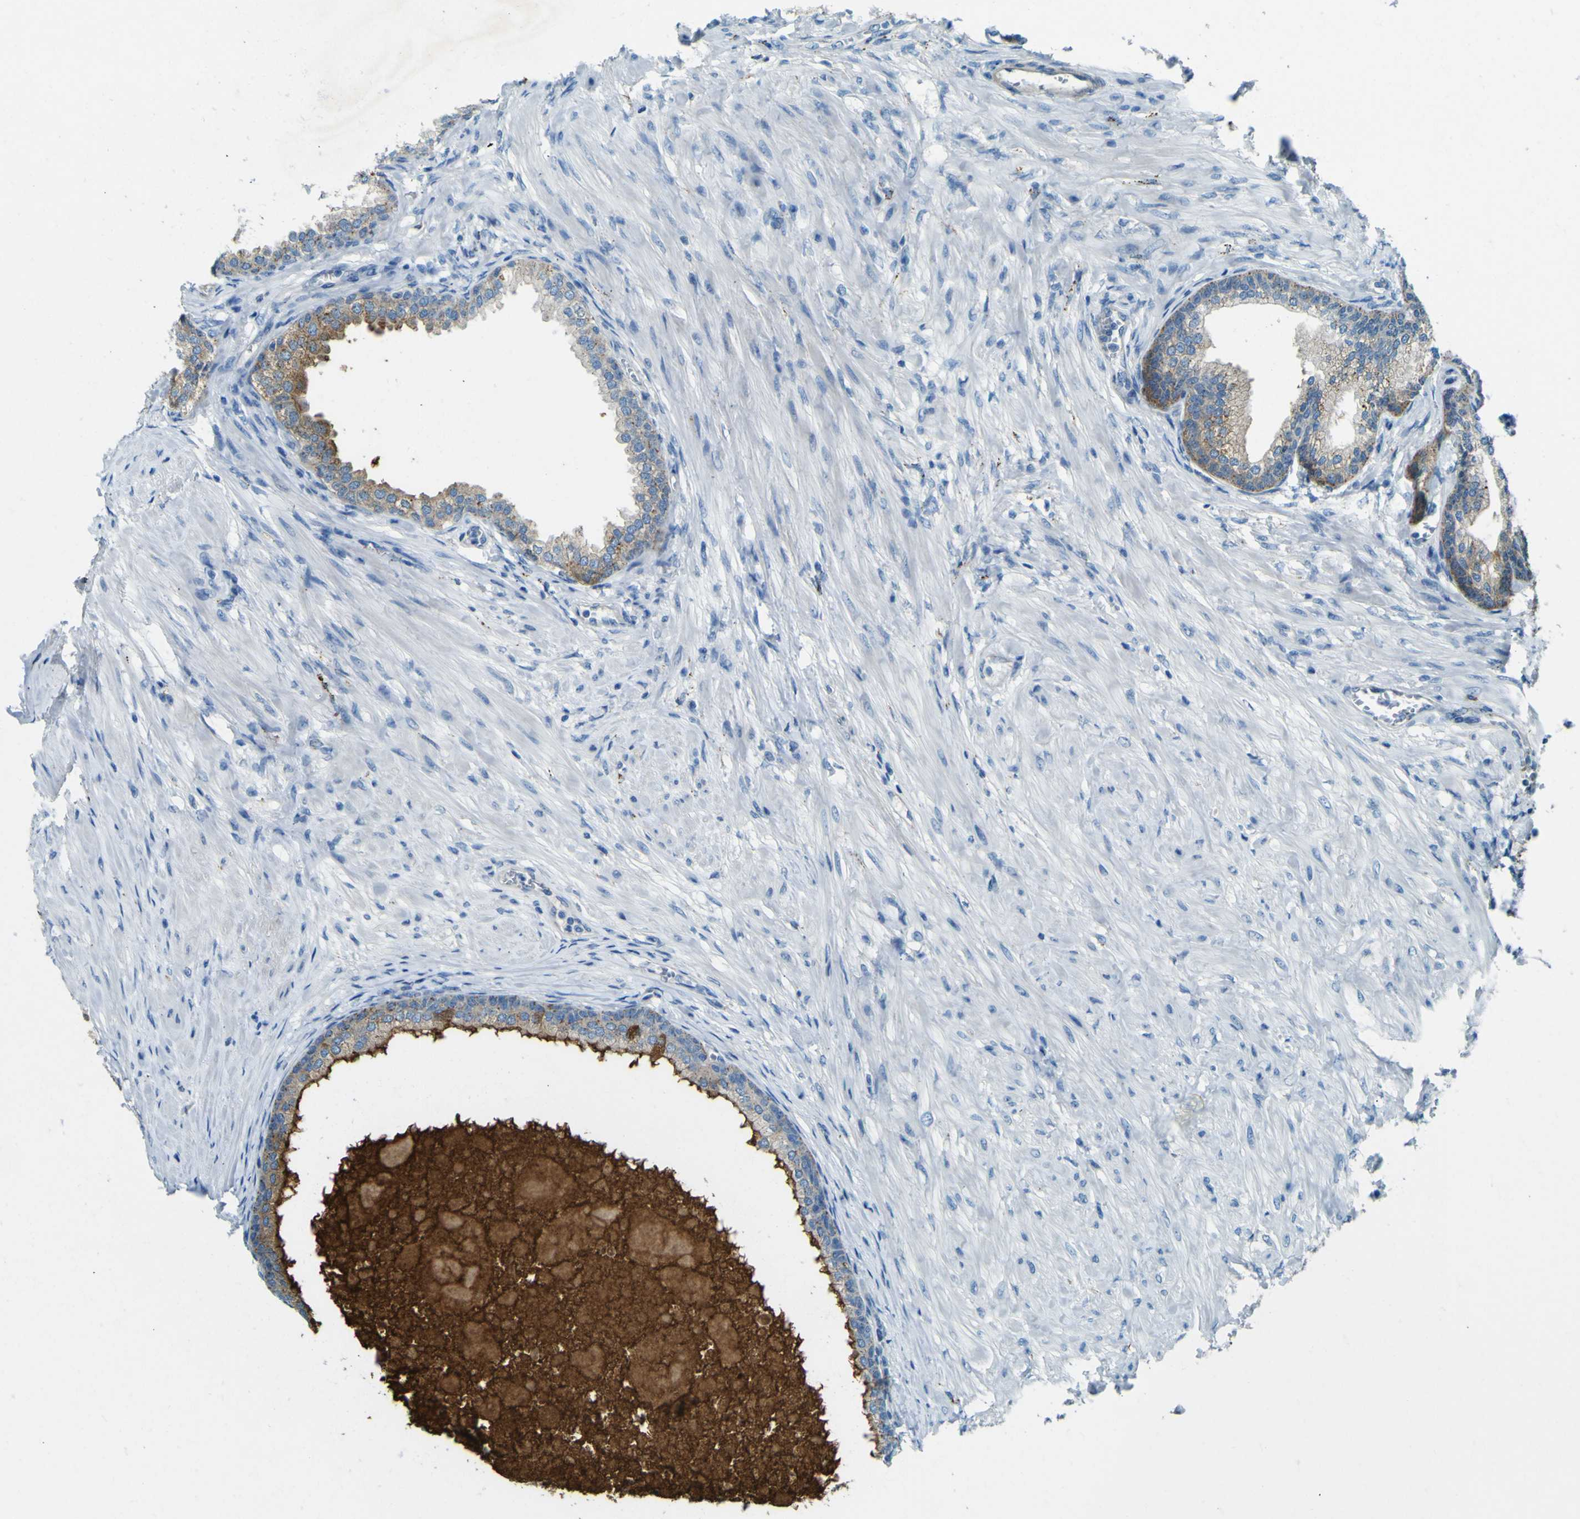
{"staining": {"intensity": "moderate", "quantity": "25%-75%", "location": "cytoplasmic/membranous"}, "tissue": "prostate", "cell_type": "Glandular cells", "image_type": "normal", "snomed": [{"axis": "morphology", "description": "Normal tissue, NOS"}, {"axis": "morphology", "description": "Urothelial carcinoma, Low grade"}, {"axis": "topography", "description": "Urinary bladder"}, {"axis": "topography", "description": "Prostate"}], "caption": "Prostate stained for a protein reveals moderate cytoplasmic/membranous positivity in glandular cells. (IHC, brightfield microscopy, high magnification).", "gene": "PDE9A", "patient": {"sex": "male", "age": 60}}